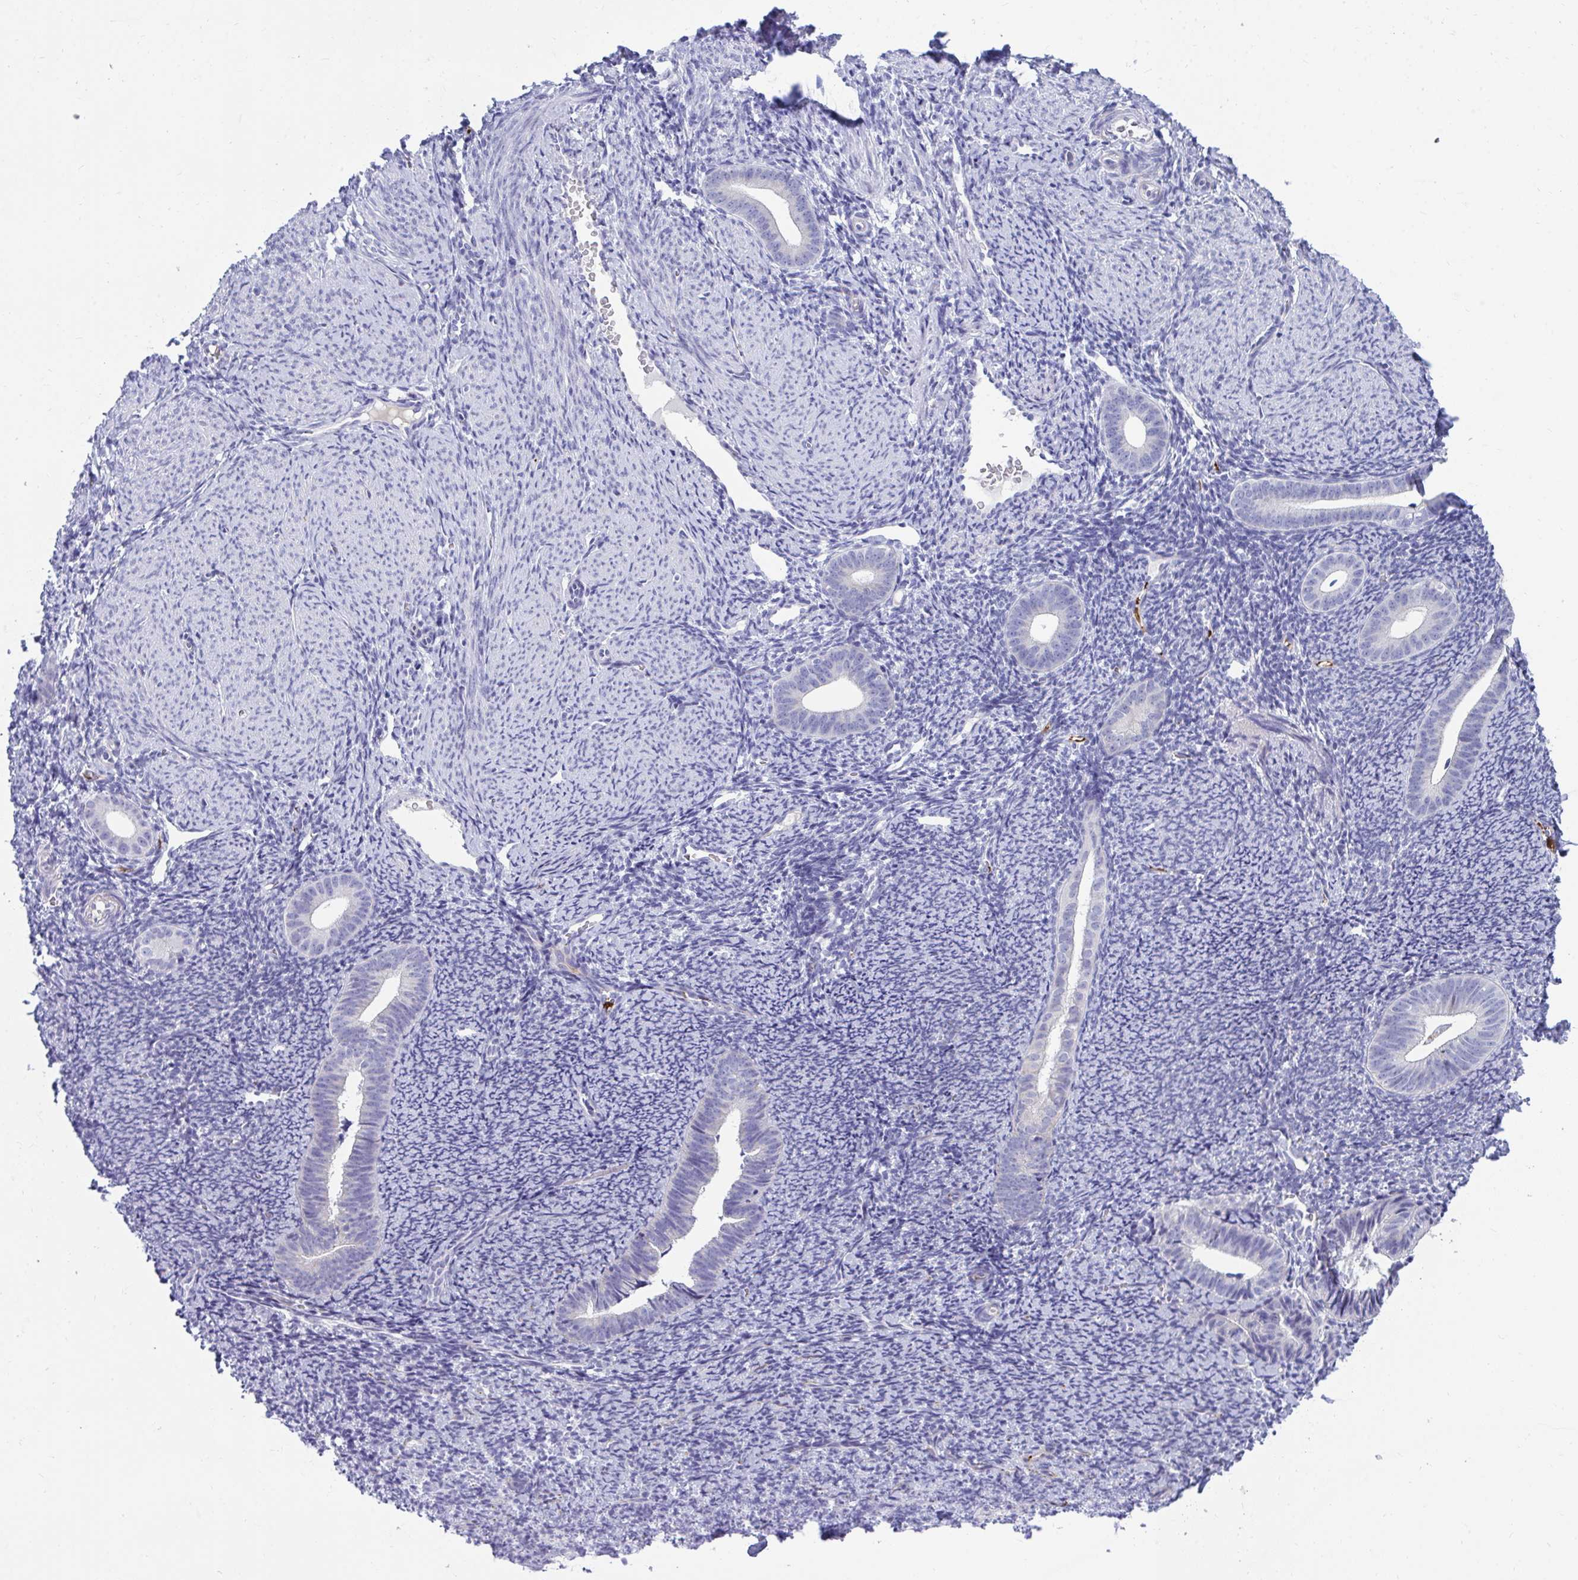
{"staining": {"intensity": "negative", "quantity": "none", "location": "none"}, "tissue": "endometrium", "cell_type": "Cells in endometrial stroma", "image_type": "normal", "snomed": [{"axis": "morphology", "description": "Normal tissue, NOS"}, {"axis": "topography", "description": "Endometrium"}], "caption": "This image is of normal endometrium stained with immunohistochemistry to label a protein in brown with the nuclei are counter-stained blue. There is no expression in cells in endometrial stroma.", "gene": "TSBP1", "patient": {"sex": "female", "age": 39}}